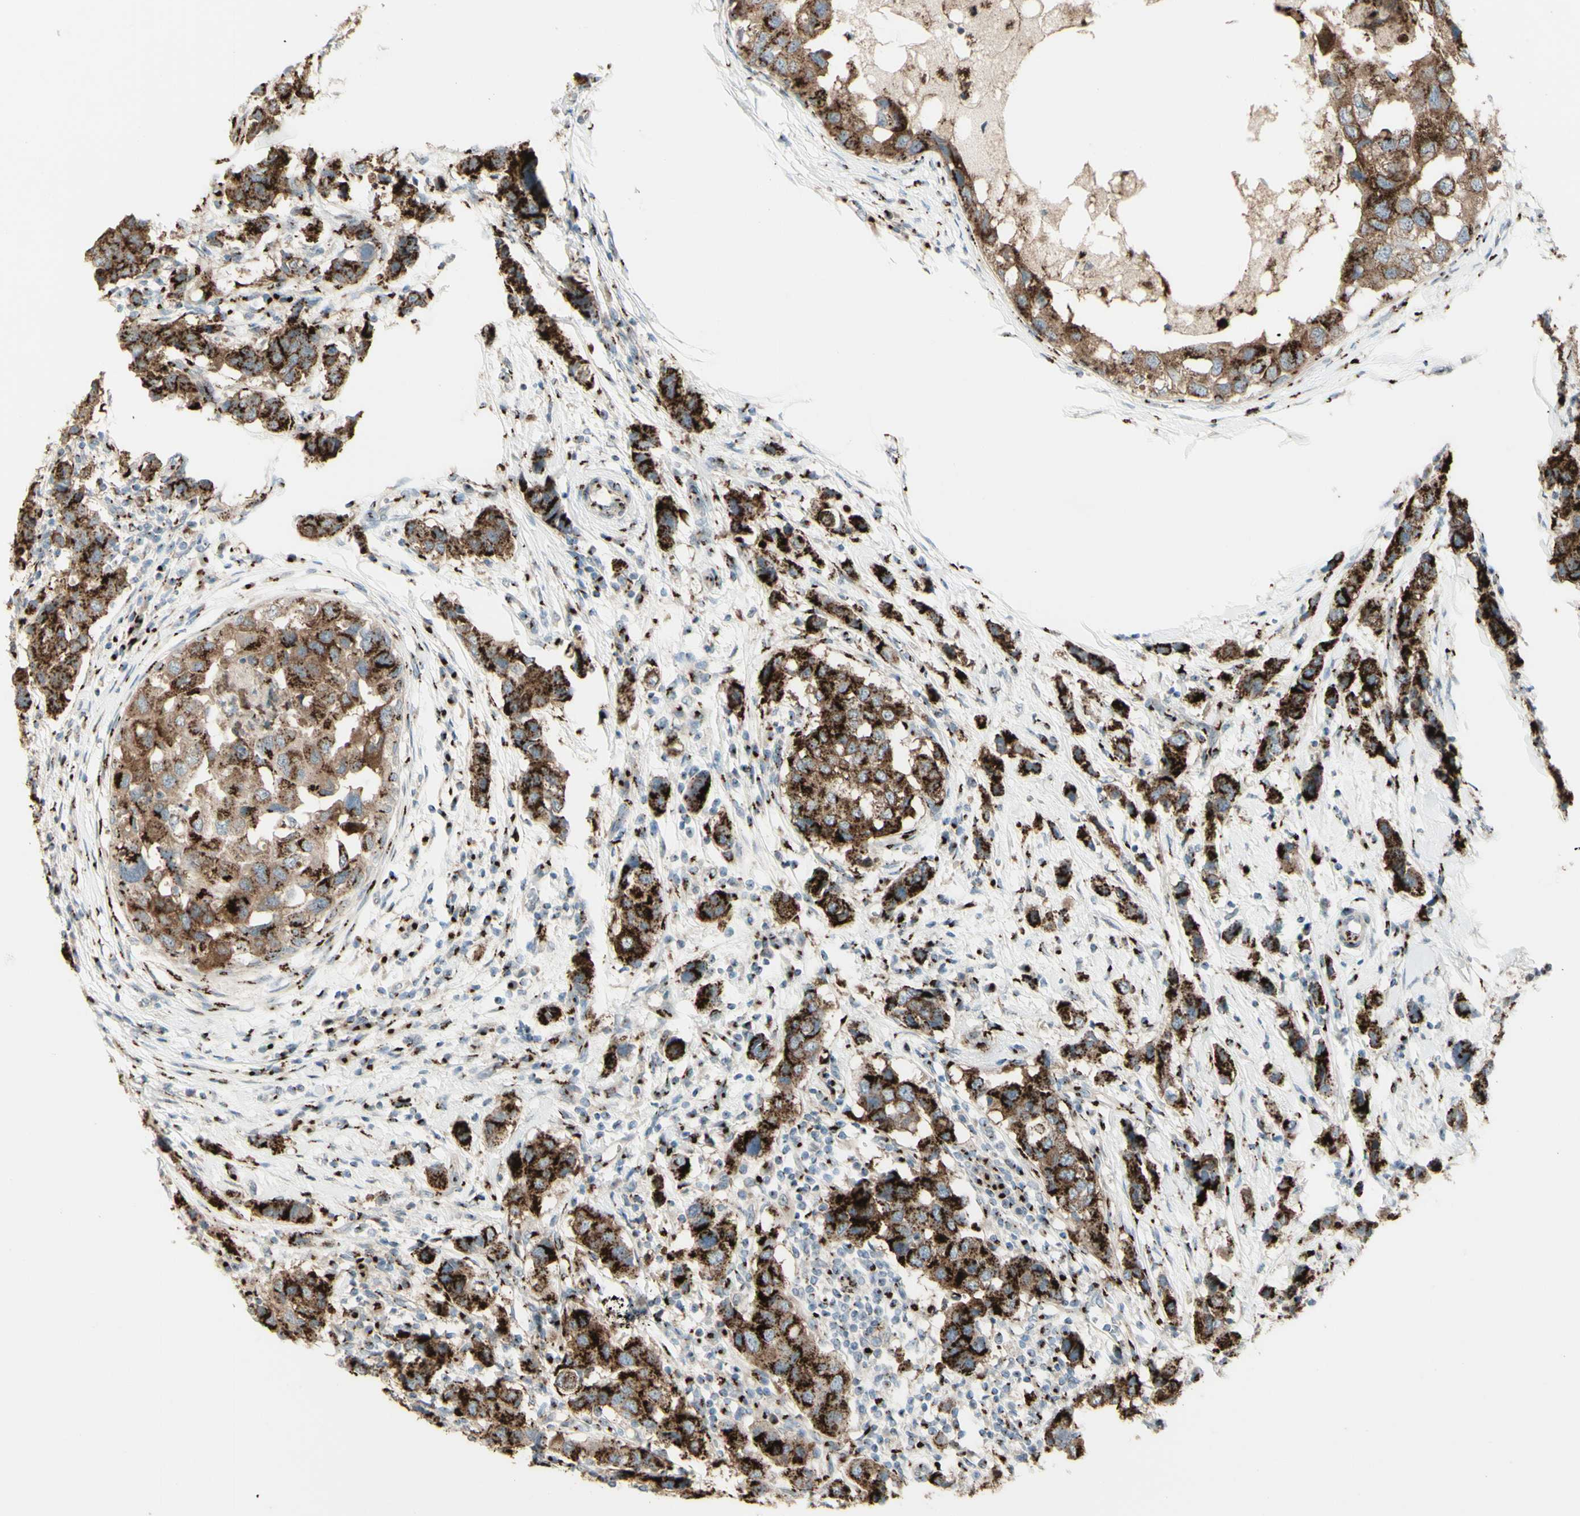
{"staining": {"intensity": "moderate", "quantity": ">75%", "location": "cytoplasmic/membranous"}, "tissue": "breast cancer", "cell_type": "Tumor cells", "image_type": "cancer", "snomed": [{"axis": "morphology", "description": "Normal tissue, NOS"}, {"axis": "morphology", "description": "Duct carcinoma"}, {"axis": "topography", "description": "Breast"}], "caption": "The micrograph displays a brown stain indicating the presence of a protein in the cytoplasmic/membranous of tumor cells in intraductal carcinoma (breast).", "gene": "BPNT2", "patient": {"sex": "female", "age": 50}}